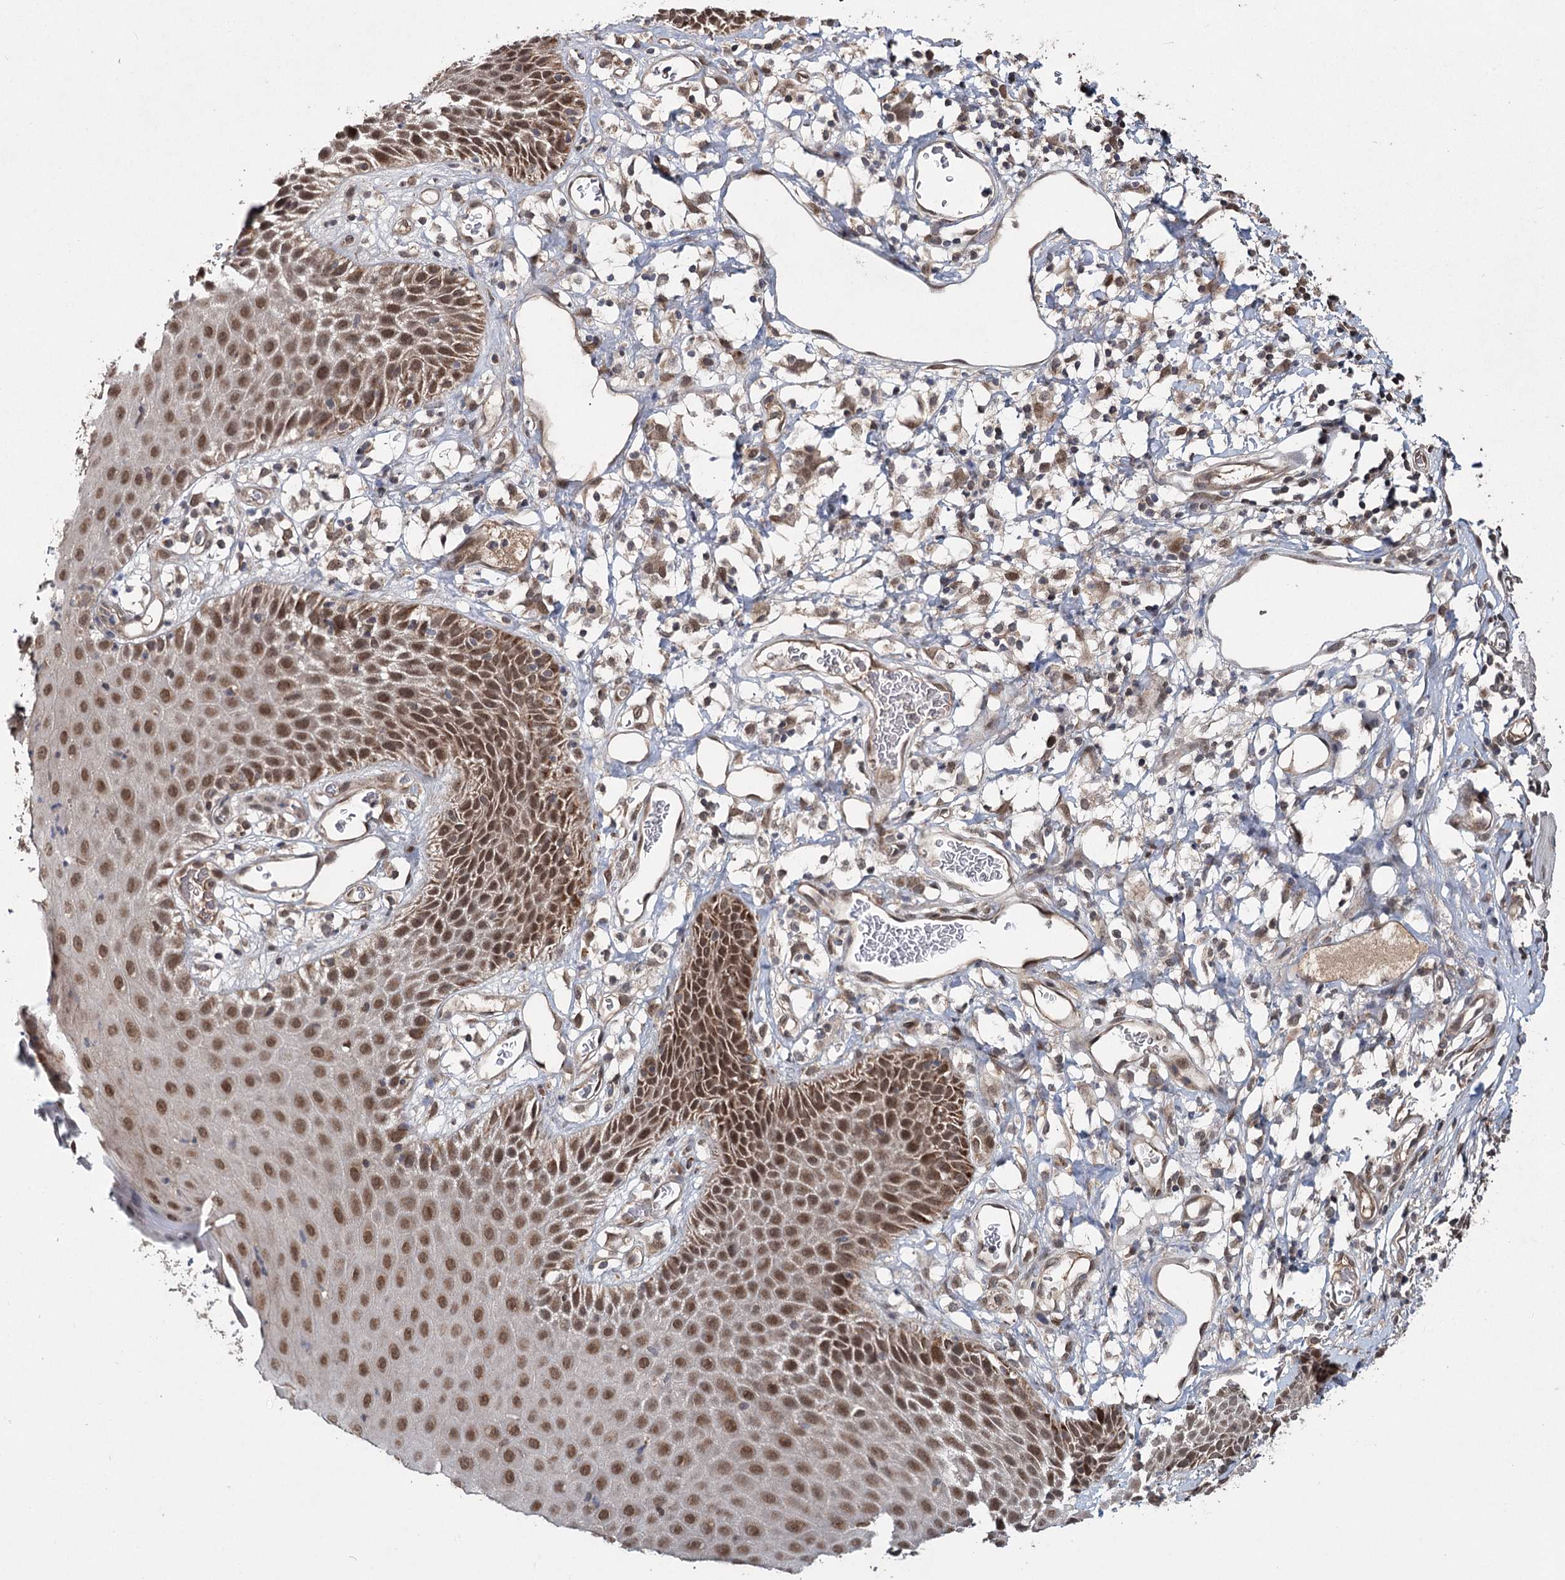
{"staining": {"intensity": "moderate", "quantity": ">75%", "location": "nuclear"}, "tissue": "skin", "cell_type": "Epidermal cells", "image_type": "normal", "snomed": [{"axis": "morphology", "description": "Normal tissue, NOS"}, {"axis": "topography", "description": "Vulva"}], "caption": "A photomicrograph of human skin stained for a protein demonstrates moderate nuclear brown staining in epidermal cells. (Stains: DAB (3,3'-diaminobenzidine) in brown, nuclei in blue, Microscopy: brightfield microscopy at high magnification).", "gene": "MYG1", "patient": {"sex": "female", "age": 68}}